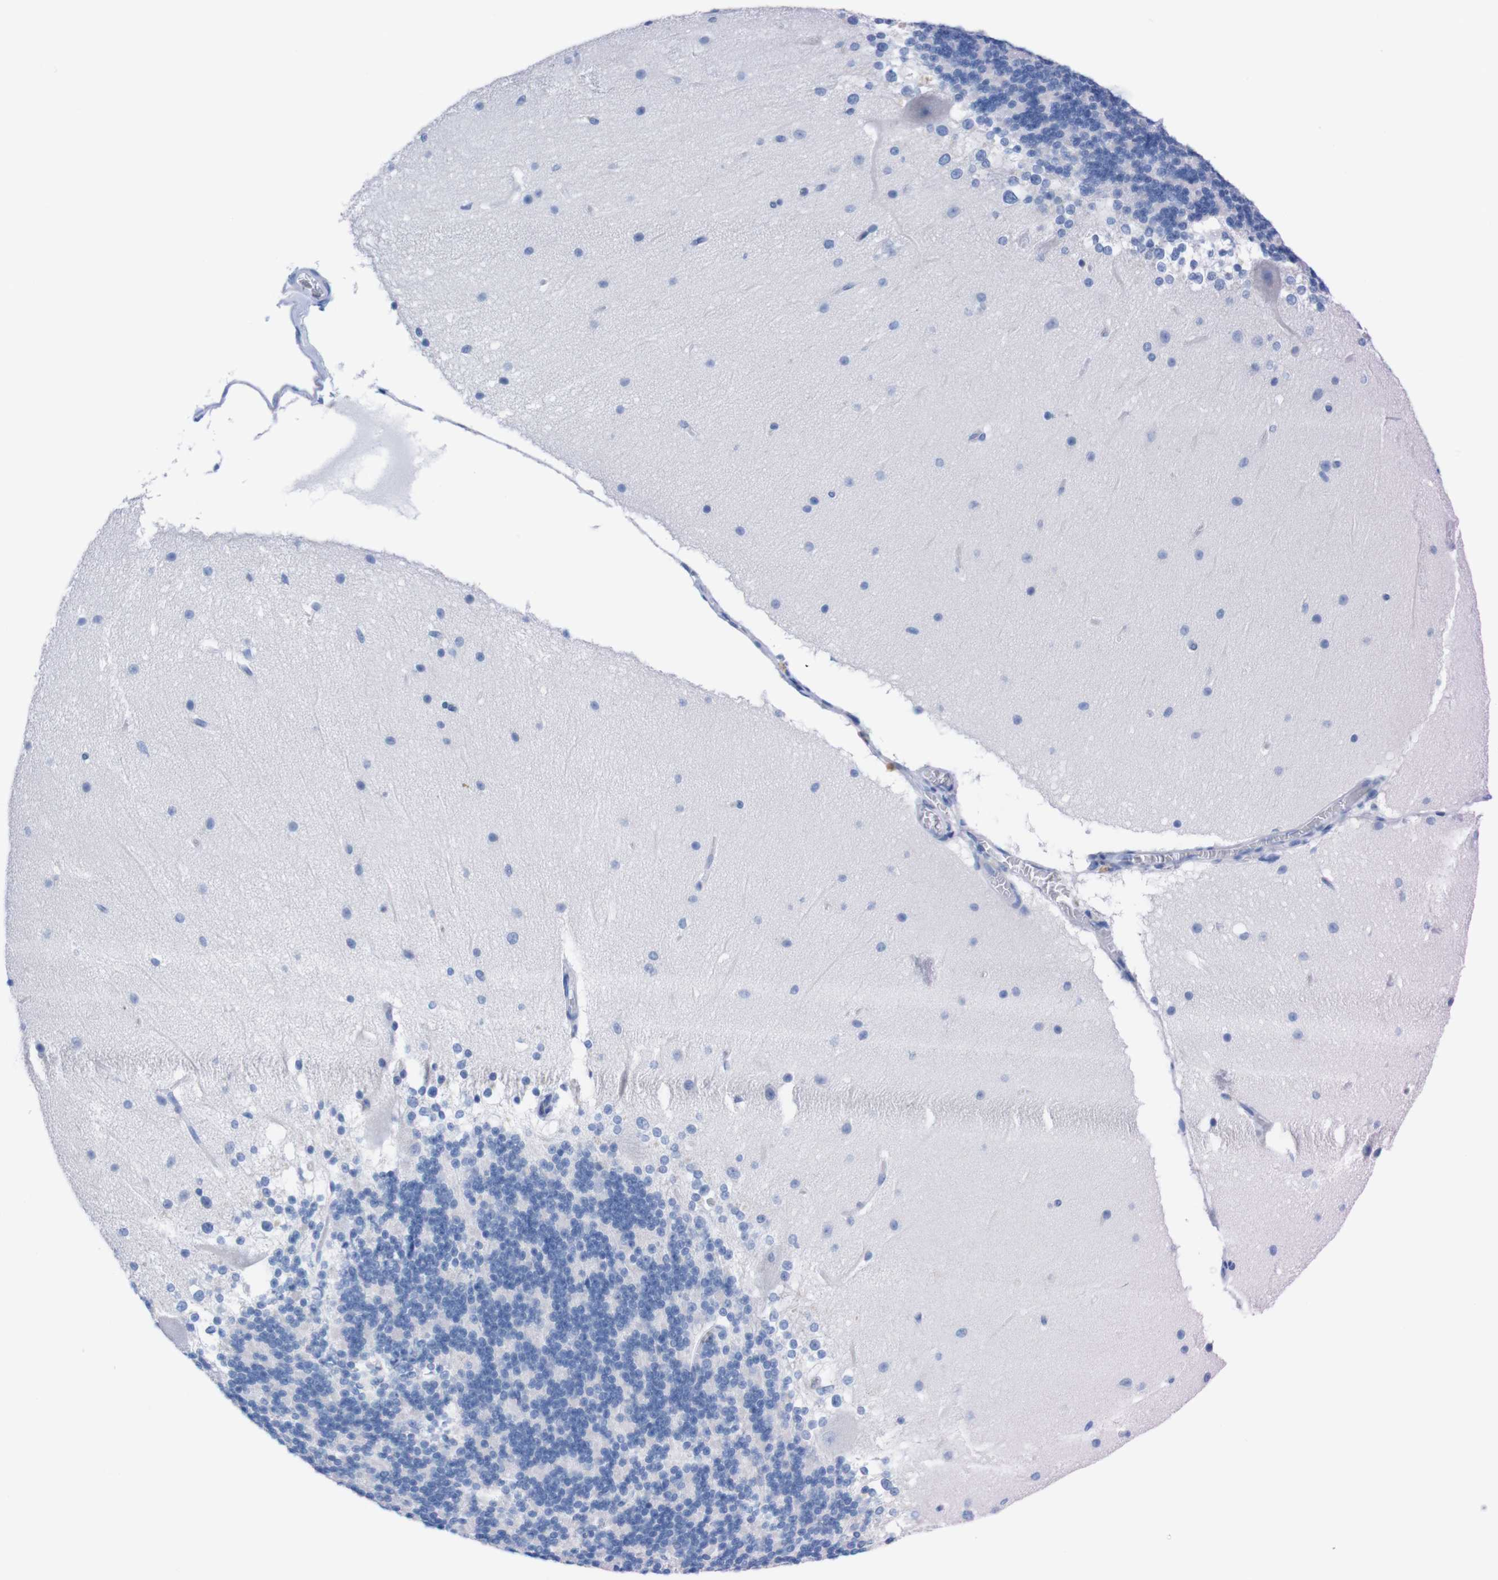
{"staining": {"intensity": "negative", "quantity": "none", "location": "none"}, "tissue": "cerebellum", "cell_type": "Cells in granular layer", "image_type": "normal", "snomed": [{"axis": "morphology", "description": "Normal tissue, NOS"}, {"axis": "topography", "description": "Cerebellum"}], "caption": "IHC of normal human cerebellum reveals no expression in cells in granular layer.", "gene": "TMEM243", "patient": {"sex": "female", "age": 19}}